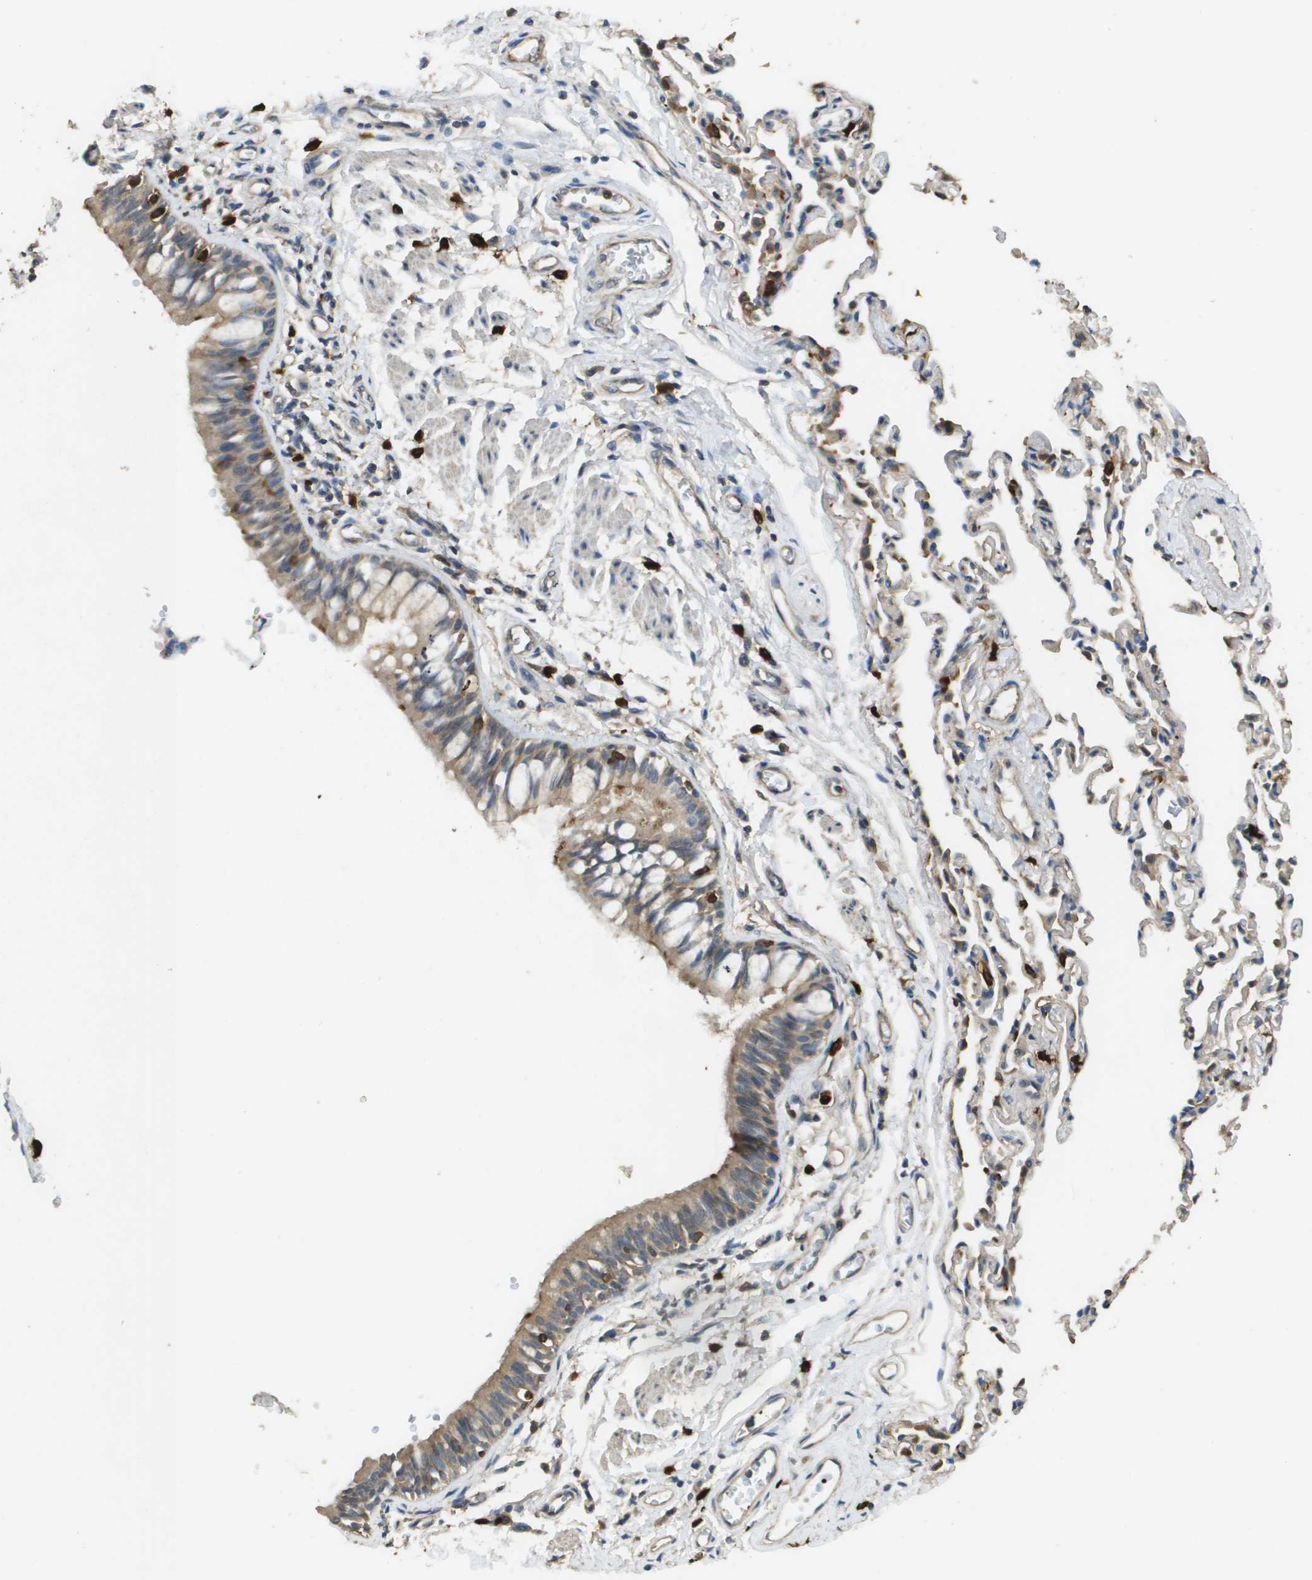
{"staining": {"intensity": "moderate", "quantity": ">75%", "location": "cytoplasmic/membranous"}, "tissue": "bronchus", "cell_type": "Respiratory epithelial cells", "image_type": "normal", "snomed": [{"axis": "morphology", "description": "Normal tissue, NOS"}, {"axis": "topography", "description": "Bronchus"}, {"axis": "topography", "description": "Lung"}], "caption": "Moderate cytoplasmic/membranous positivity for a protein is appreciated in about >75% of respiratory epithelial cells of benign bronchus using IHC.", "gene": "RAB27B", "patient": {"sex": "male", "age": 64}}